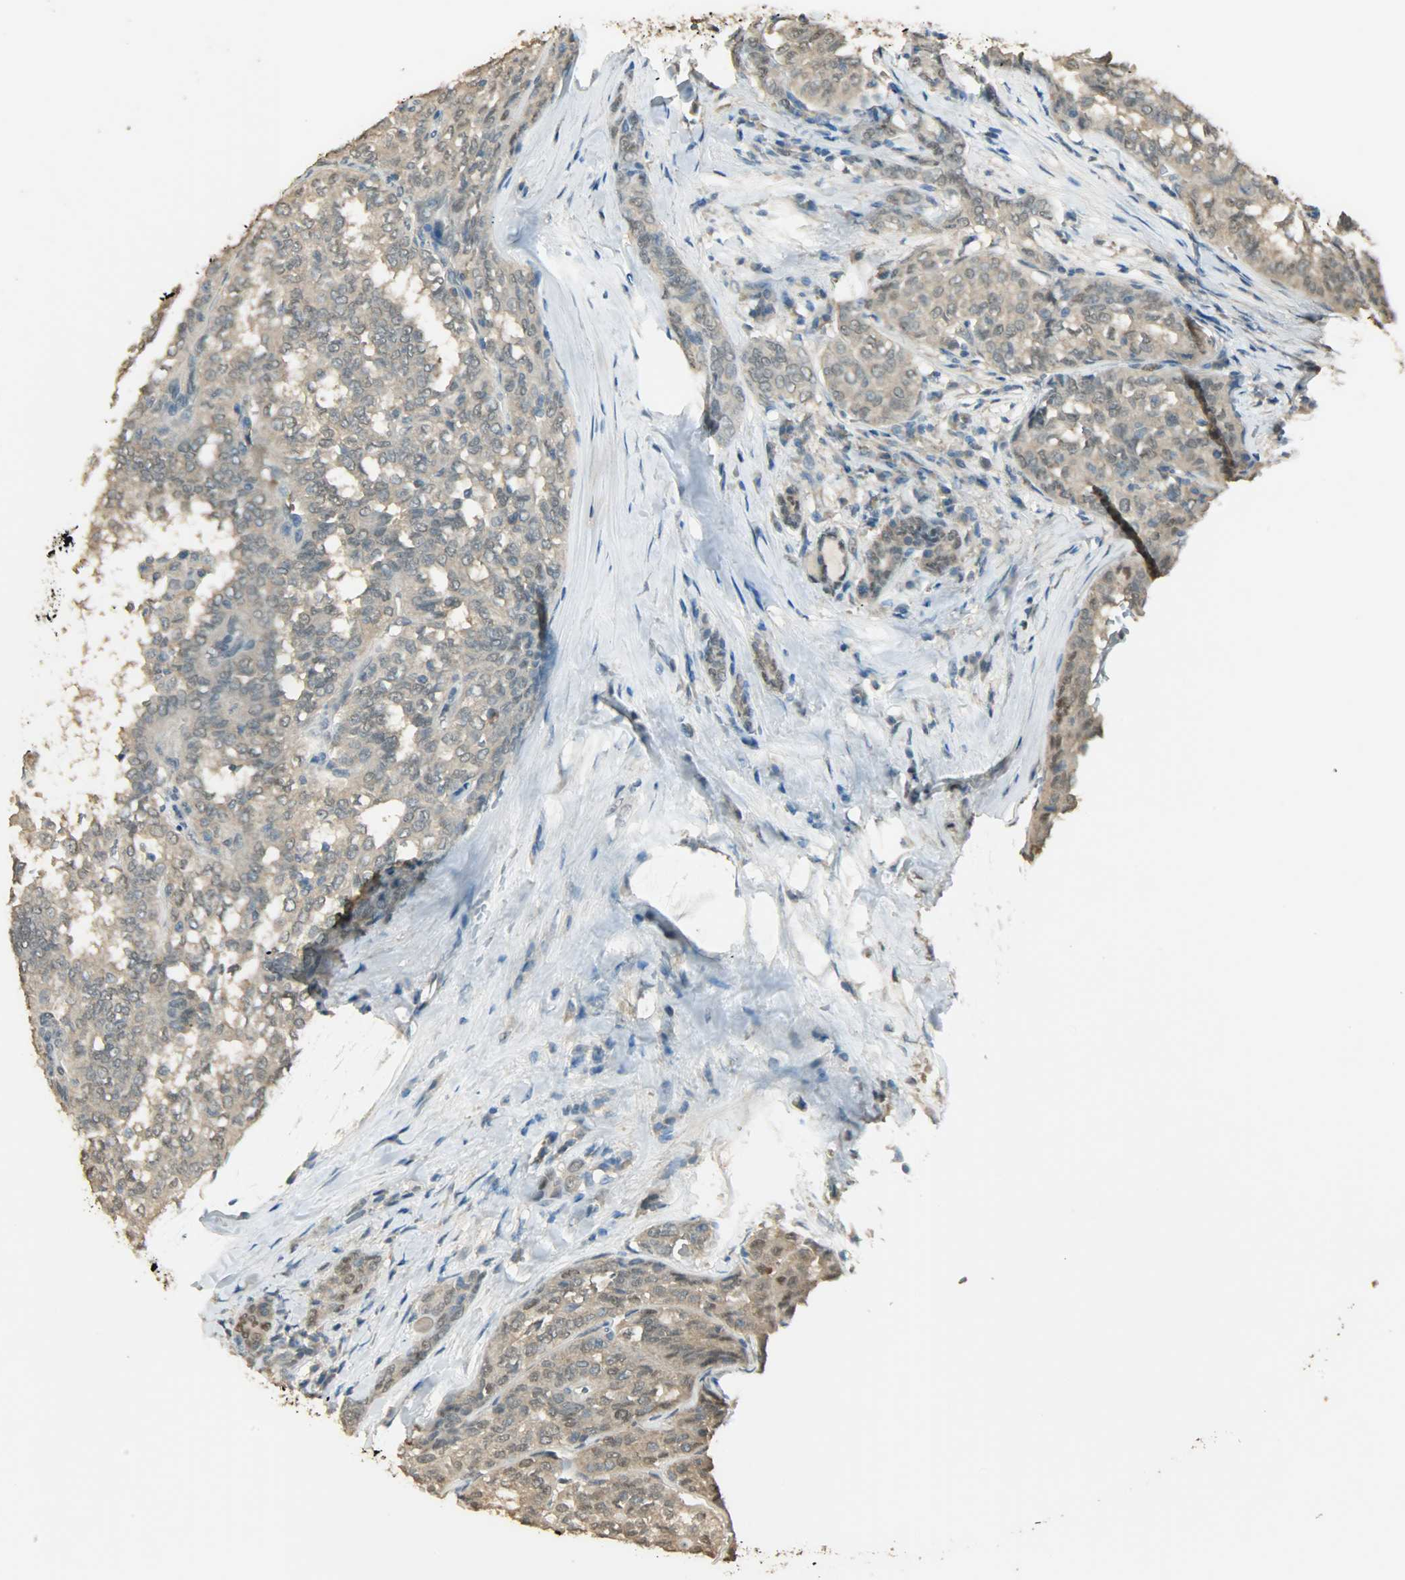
{"staining": {"intensity": "weak", "quantity": ">75%", "location": "cytoplasmic/membranous,nuclear"}, "tissue": "thyroid cancer", "cell_type": "Tumor cells", "image_type": "cancer", "snomed": [{"axis": "morphology", "description": "Papillary adenocarcinoma, NOS"}, {"axis": "topography", "description": "Thyroid gland"}], "caption": "Weak cytoplasmic/membranous and nuclear staining for a protein is present in approximately >75% of tumor cells of thyroid cancer (papillary adenocarcinoma) using immunohistochemistry.", "gene": "PRMT5", "patient": {"sex": "female", "age": 30}}